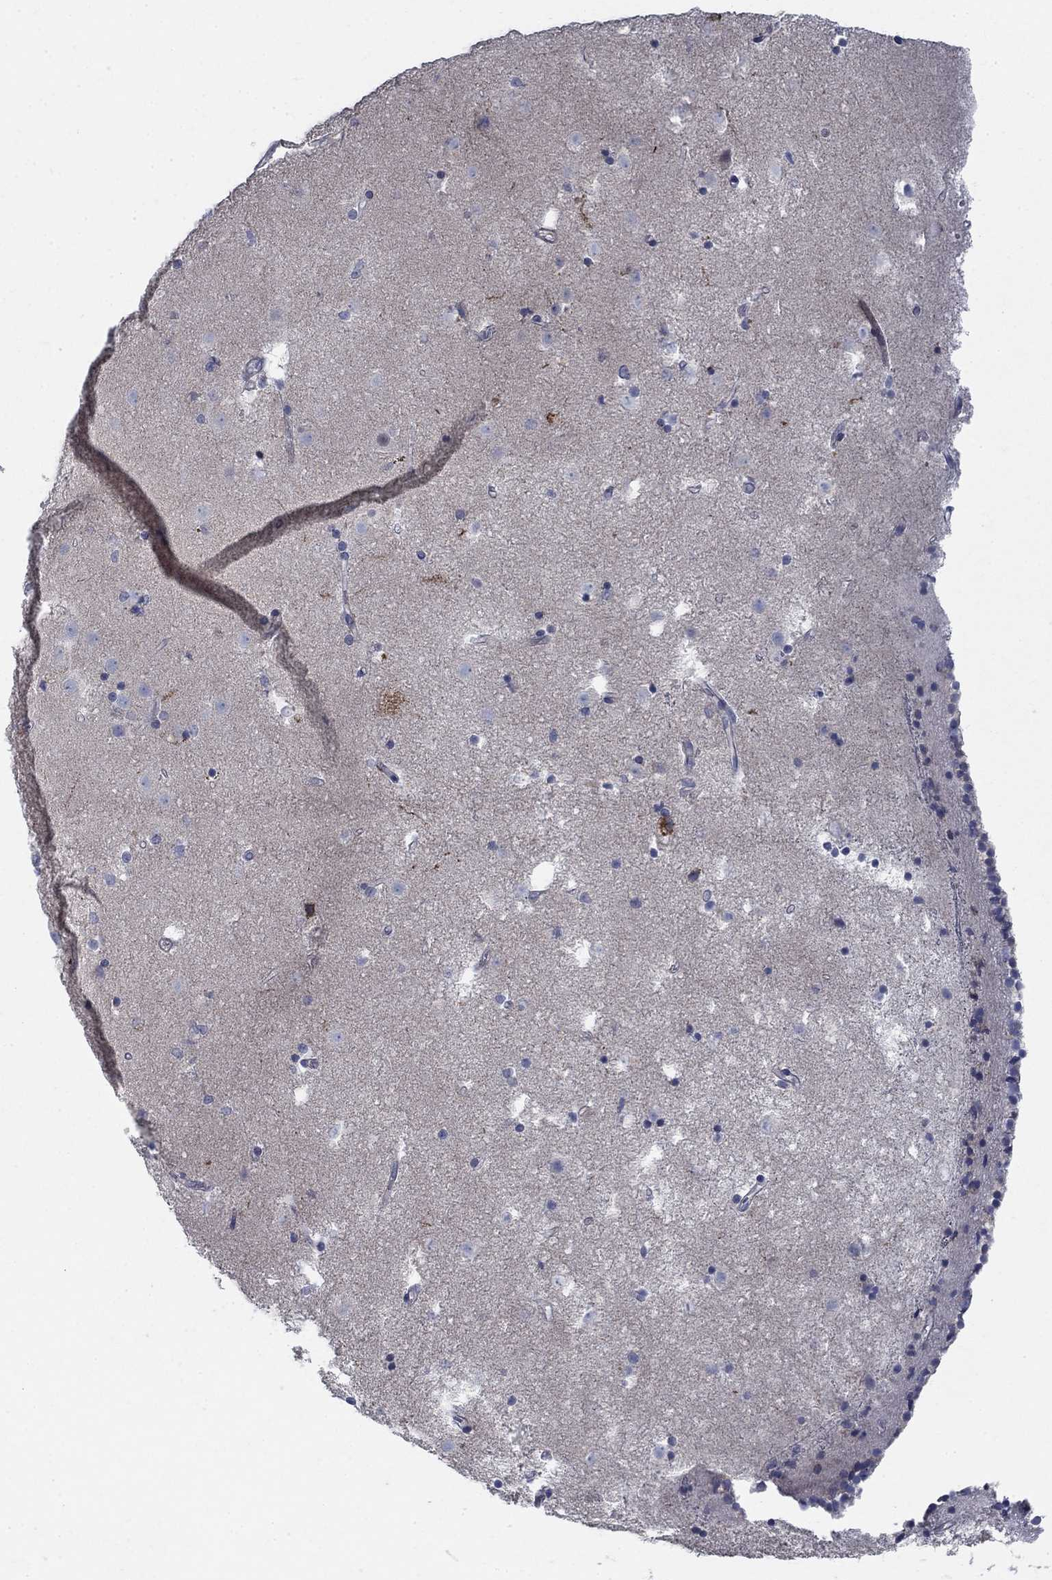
{"staining": {"intensity": "negative", "quantity": "none", "location": "none"}, "tissue": "caudate", "cell_type": "Glial cells", "image_type": "normal", "snomed": [{"axis": "morphology", "description": "Normal tissue, NOS"}, {"axis": "topography", "description": "Lateral ventricle wall"}], "caption": "Unremarkable caudate was stained to show a protein in brown. There is no significant positivity in glial cells. (DAB (3,3'-diaminobenzidine) immunohistochemistry with hematoxylin counter stain).", "gene": "DNER", "patient": {"sex": "female", "age": 71}}